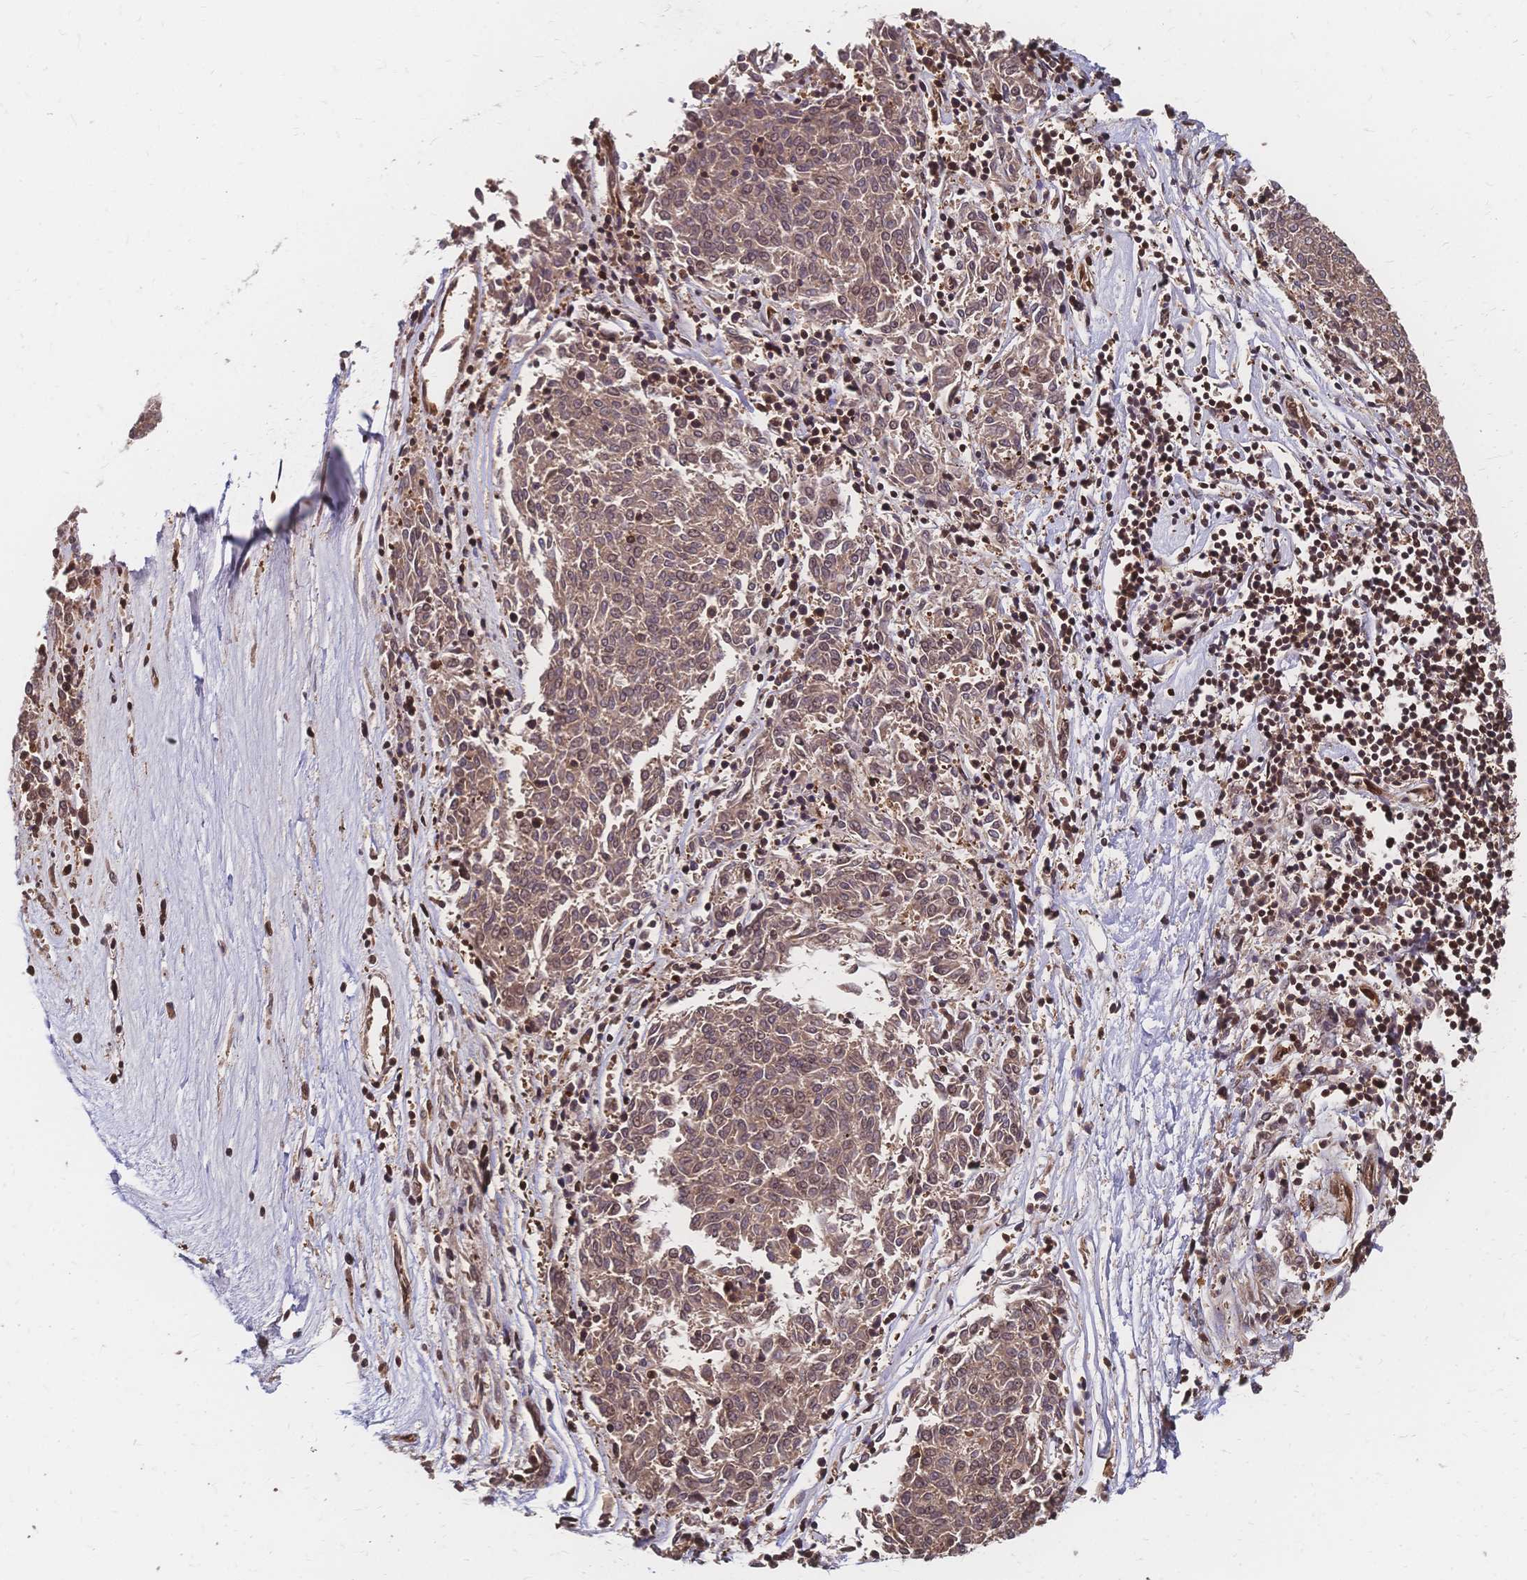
{"staining": {"intensity": "weak", "quantity": "25%-75%", "location": "nuclear"}, "tissue": "melanoma", "cell_type": "Tumor cells", "image_type": "cancer", "snomed": [{"axis": "morphology", "description": "Malignant melanoma, NOS"}, {"axis": "topography", "description": "Skin"}], "caption": "This is a photomicrograph of IHC staining of malignant melanoma, which shows weak positivity in the nuclear of tumor cells.", "gene": "HDGF", "patient": {"sex": "female", "age": 72}}